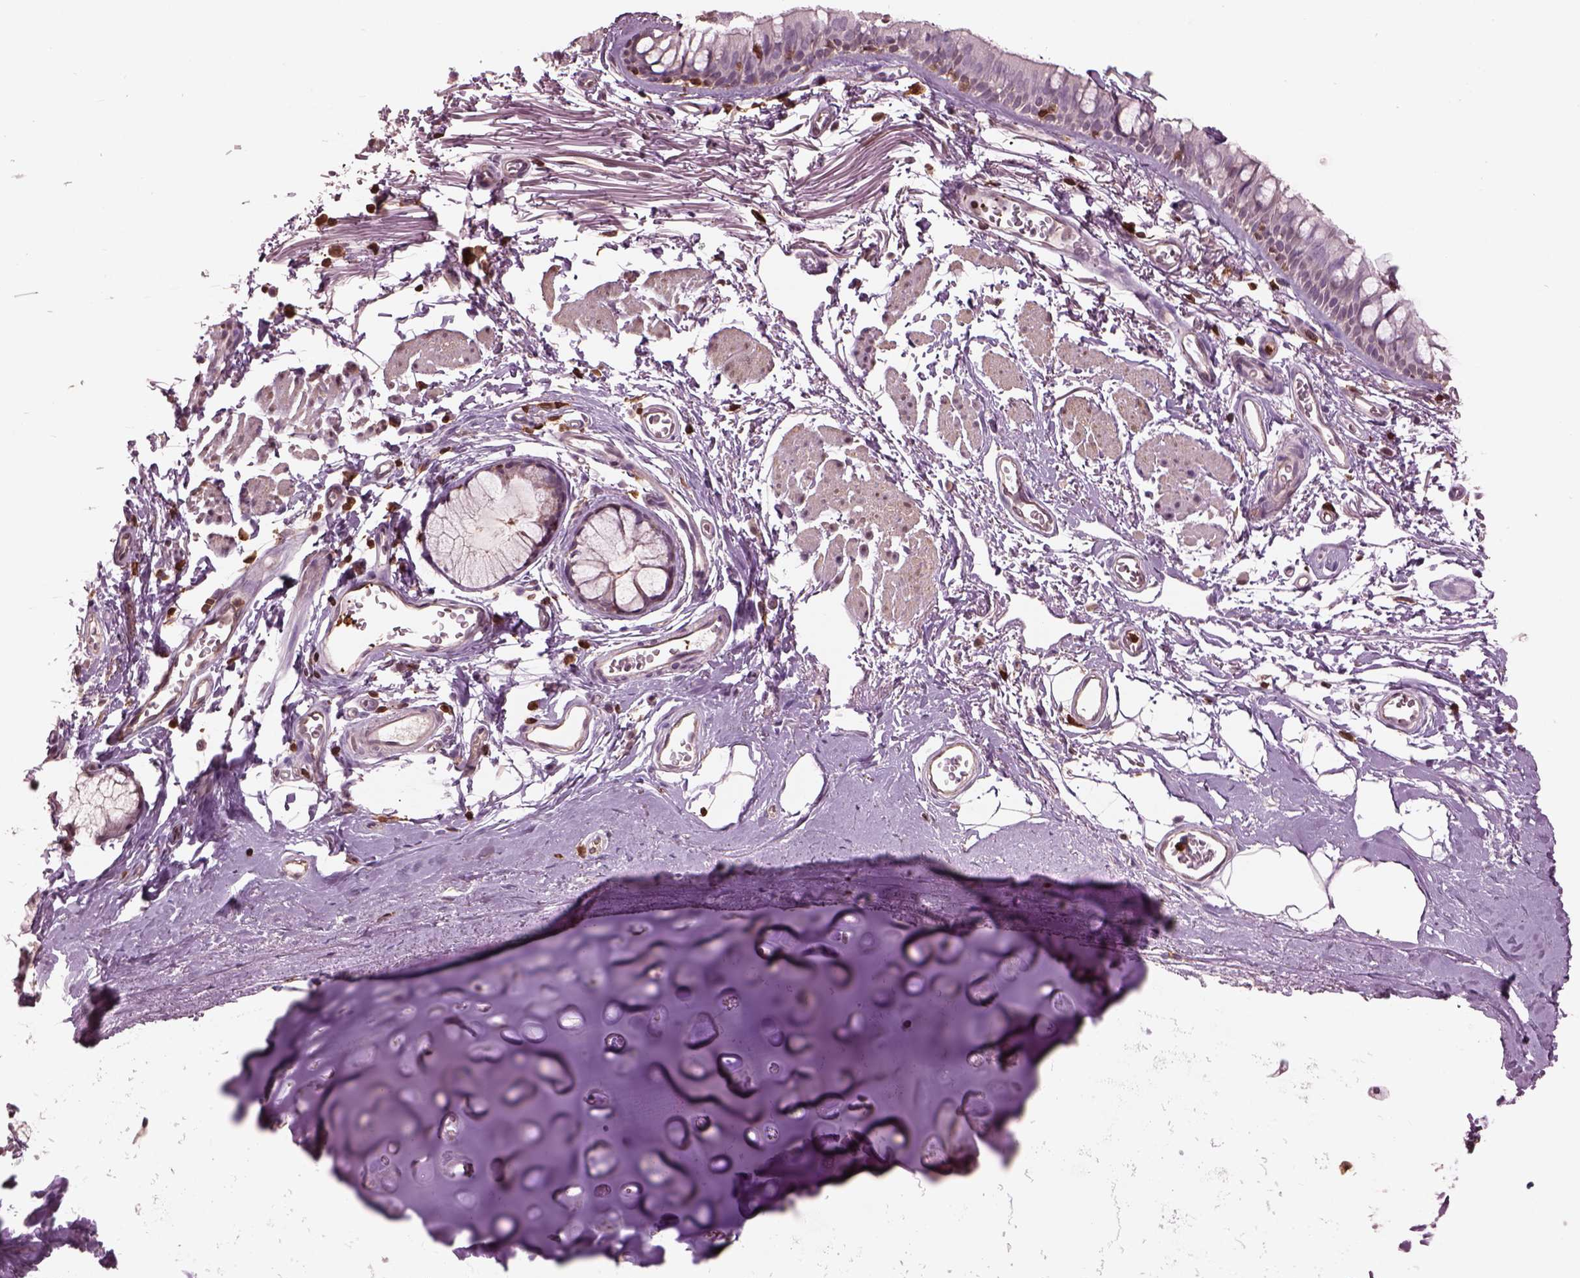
{"staining": {"intensity": "negative", "quantity": "none", "location": "none"}, "tissue": "soft tissue", "cell_type": "Chondrocytes", "image_type": "normal", "snomed": [{"axis": "morphology", "description": "Normal tissue, NOS"}, {"axis": "topography", "description": "Cartilage tissue"}, {"axis": "topography", "description": "Bronchus"}], "caption": "Normal soft tissue was stained to show a protein in brown. There is no significant positivity in chondrocytes. (DAB immunohistochemistry (IHC) visualized using brightfield microscopy, high magnification).", "gene": "IL31RA", "patient": {"sex": "female", "age": 79}}